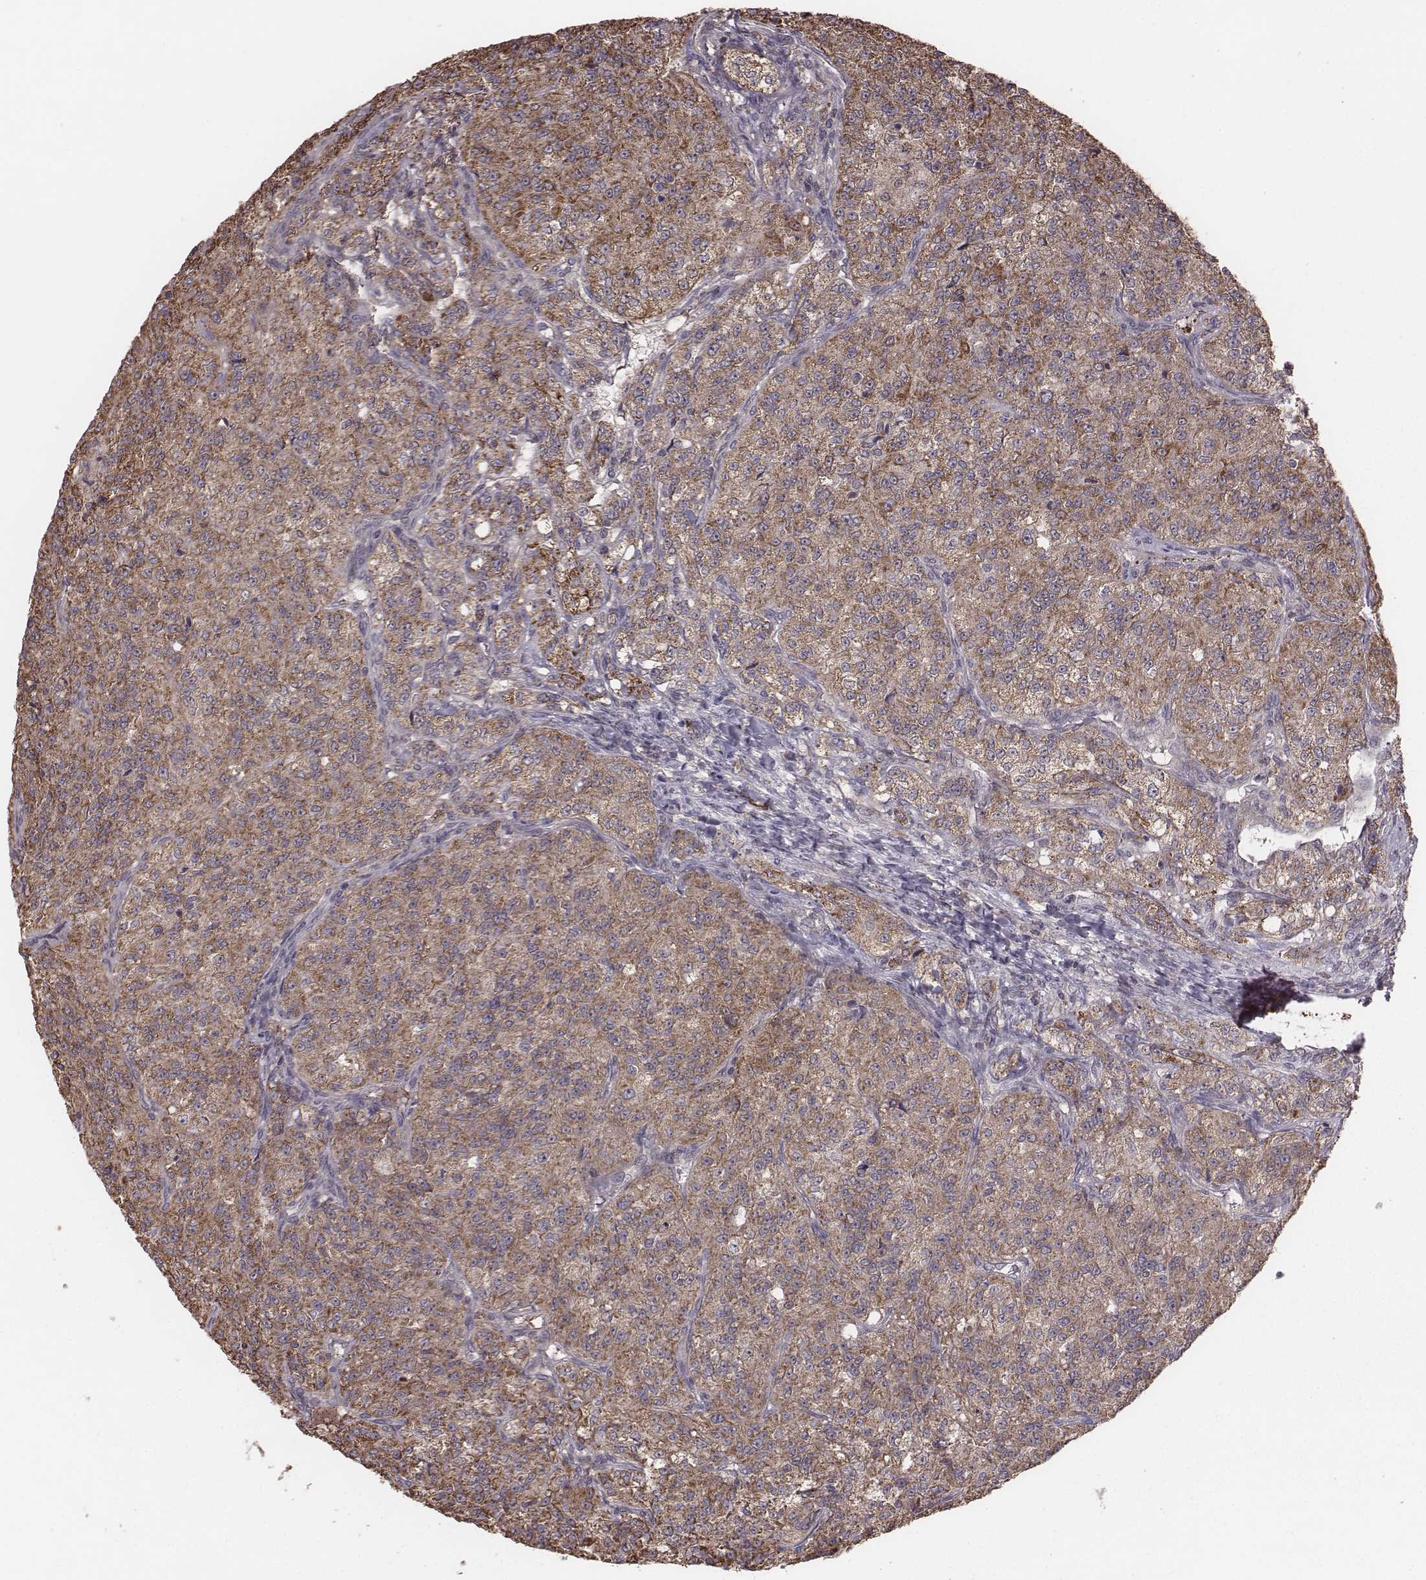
{"staining": {"intensity": "strong", "quantity": ">75%", "location": "cytoplasmic/membranous"}, "tissue": "renal cancer", "cell_type": "Tumor cells", "image_type": "cancer", "snomed": [{"axis": "morphology", "description": "Adenocarcinoma, NOS"}, {"axis": "topography", "description": "Kidney"}], "caption": "A photomicrograph of human renal adenocarcinoma stained for a protein displays strong cytoplasmic/membranous brown staining in tumor cells. (Brightfield microscopy of DAB IHC at high magnification).", "gene": "PDCD2L", "patient": {"sex": "female", "age": 63}}